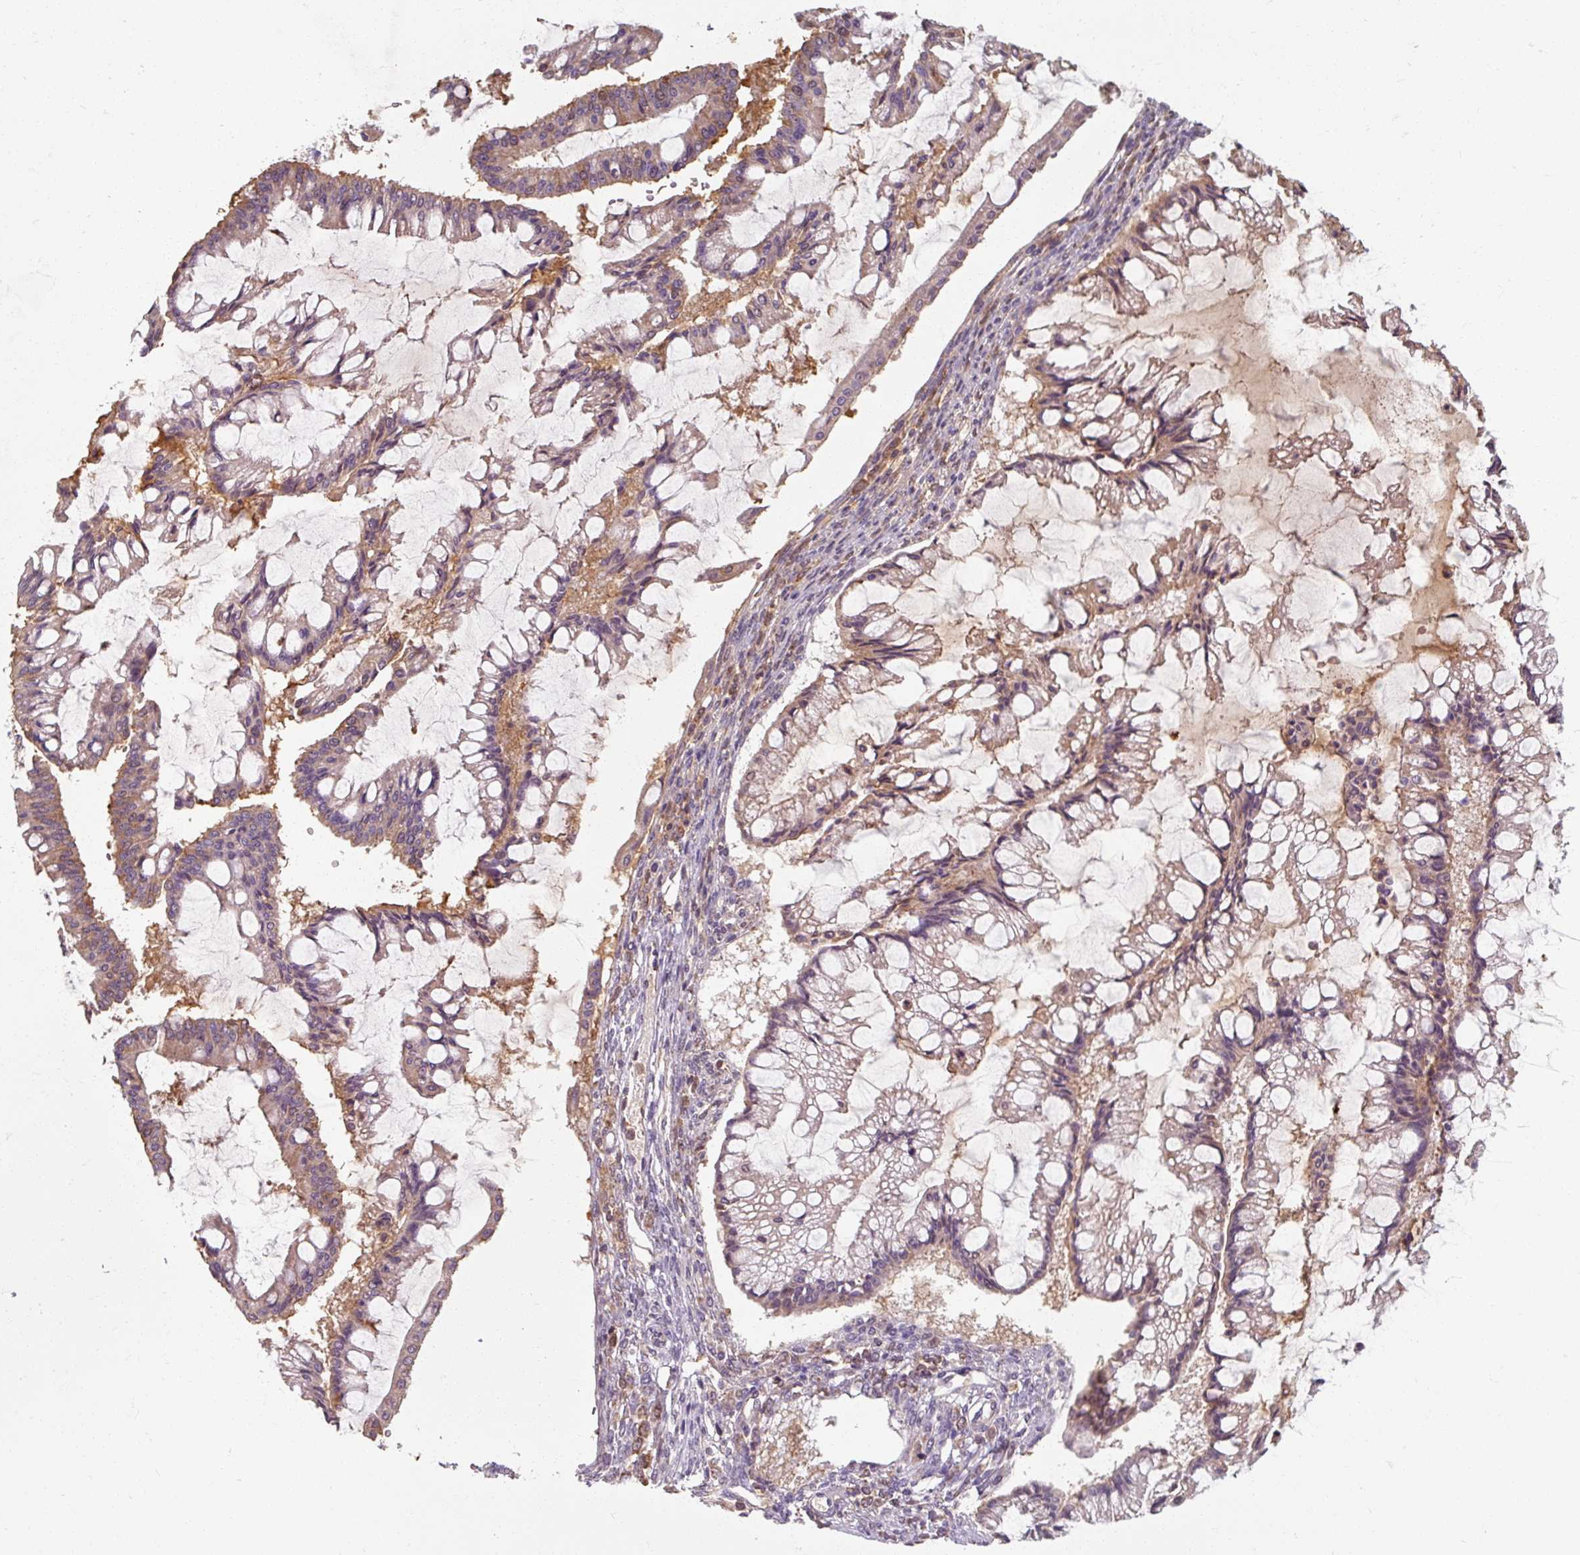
{"staining": {"intensity": "weak", "quantity": "<25%", "location": "cytoplasmic/membranous"}, "tissue": "ovarian cancer", "cell_type": "Tumor cells", "image_type": "cancer", "snomed": [{"axis": "morphology", "description": "Cystadenocarcinoma, mucinous, NOS"}, {"axis": "topography", "description": "Ovary"}], "caption": "High magnification brightfield microscopy of ovarian cancer stained with DAB (3,3'-diaminobenzidine) (brown) and counterstained with hematoxylin (blue): tumor cells show no significant expression. Brightfield microscopy of immunohistochemistry stained with DAB (3,3'-diaminobenzidine) (brown) and hematoxylin (blue), captured at high magnification.", "gene": "TSEN54", "patient": {"sex": "female", "age": 73}}